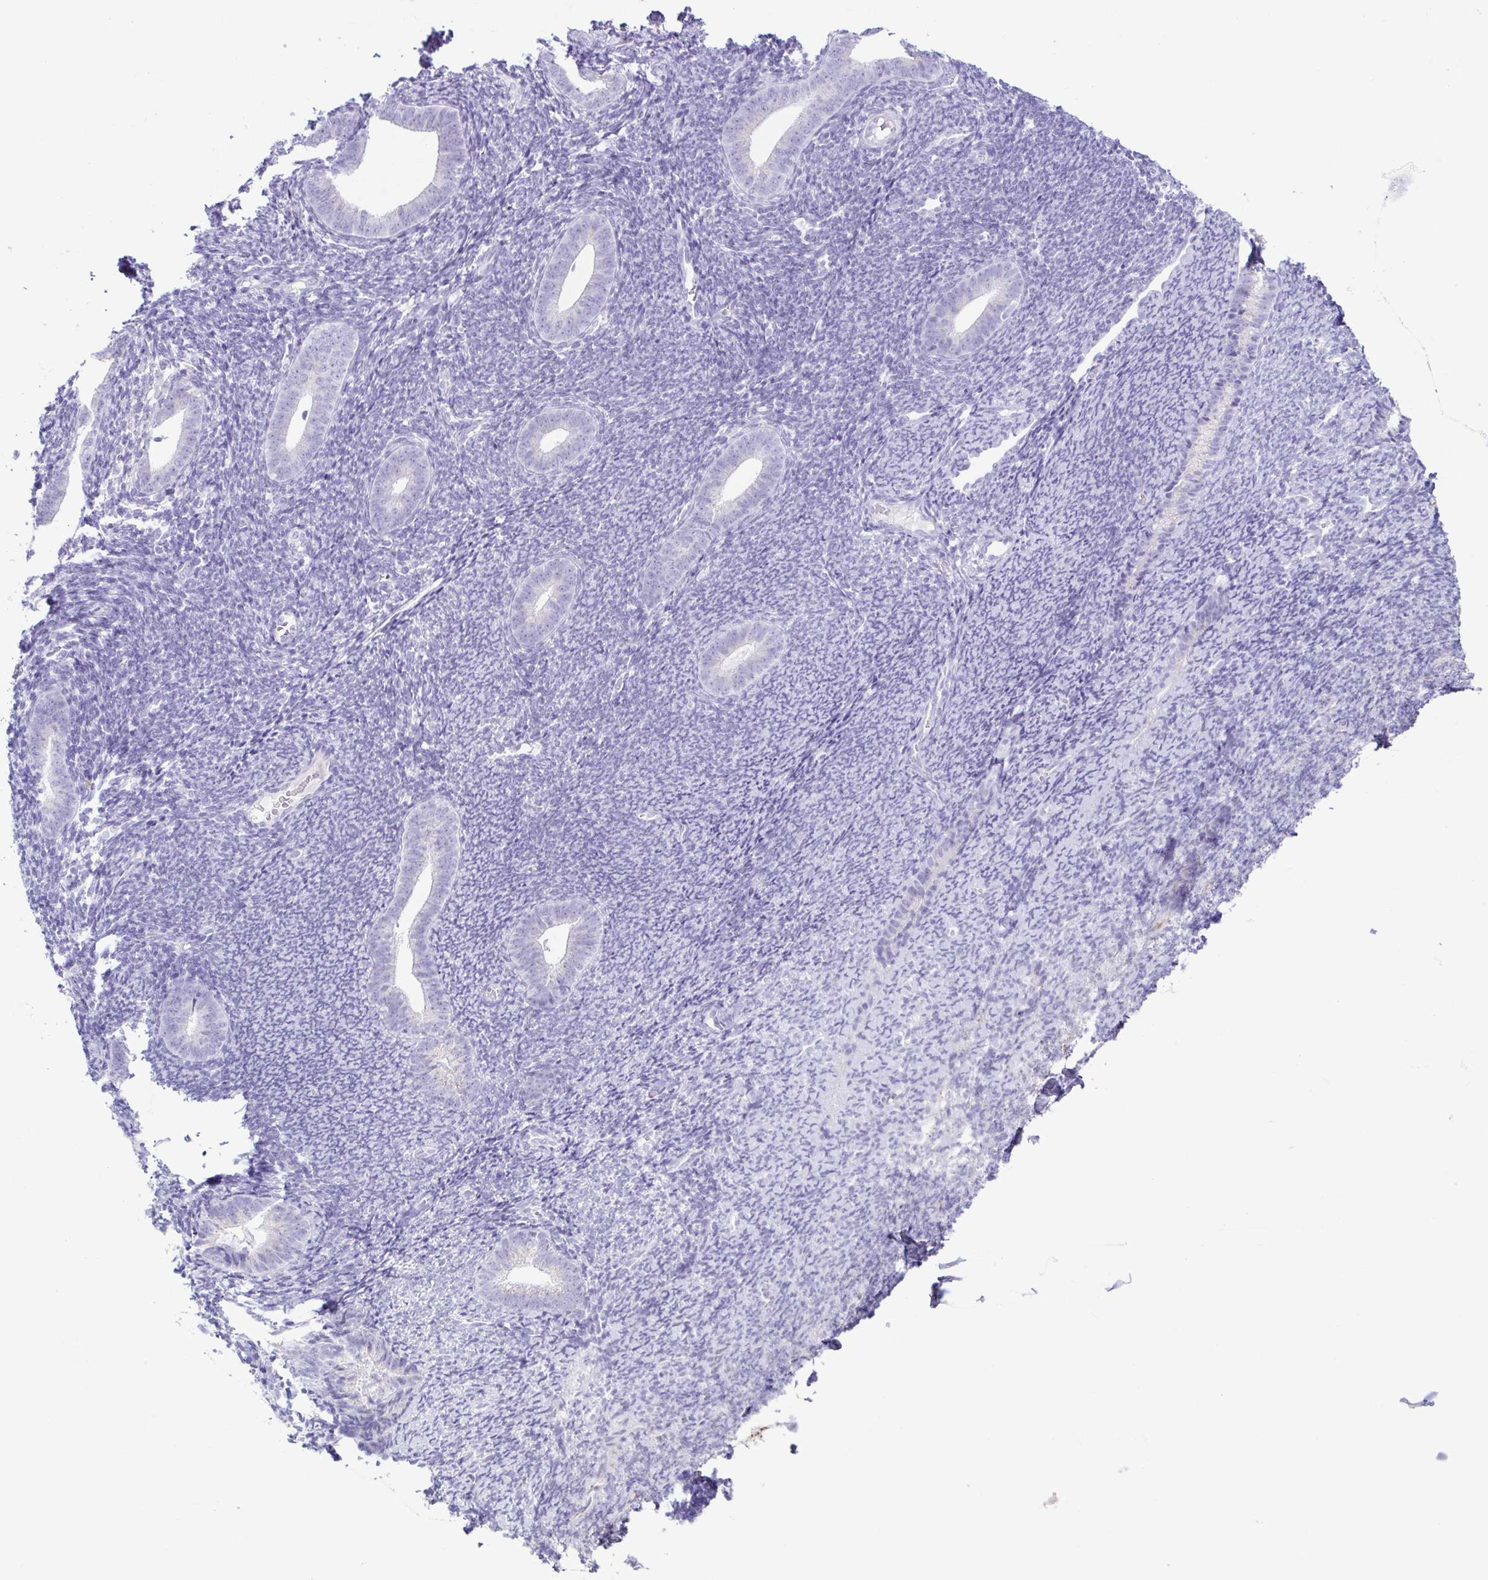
{"staining": {"intensity": "negative", "quantity": "none", "location": "none"}, "tissue": "endometrium", "cell_type": "Cells in endometrial stroma", "image_type": "normal", "snomed": [{"axis": "morphology", "description": "Normal tissue, NOS"}, {"axis": "topography", "description": "Endometrium"}], "caption": "Immunohistochemistry (IHC) photomicrograph of benign human endometrium stained for a protein (brown), which exhibits no staining in cells in endometrial stroma.", "gene": "AZU1", "patient": {"sex": "female", "age": 39}}